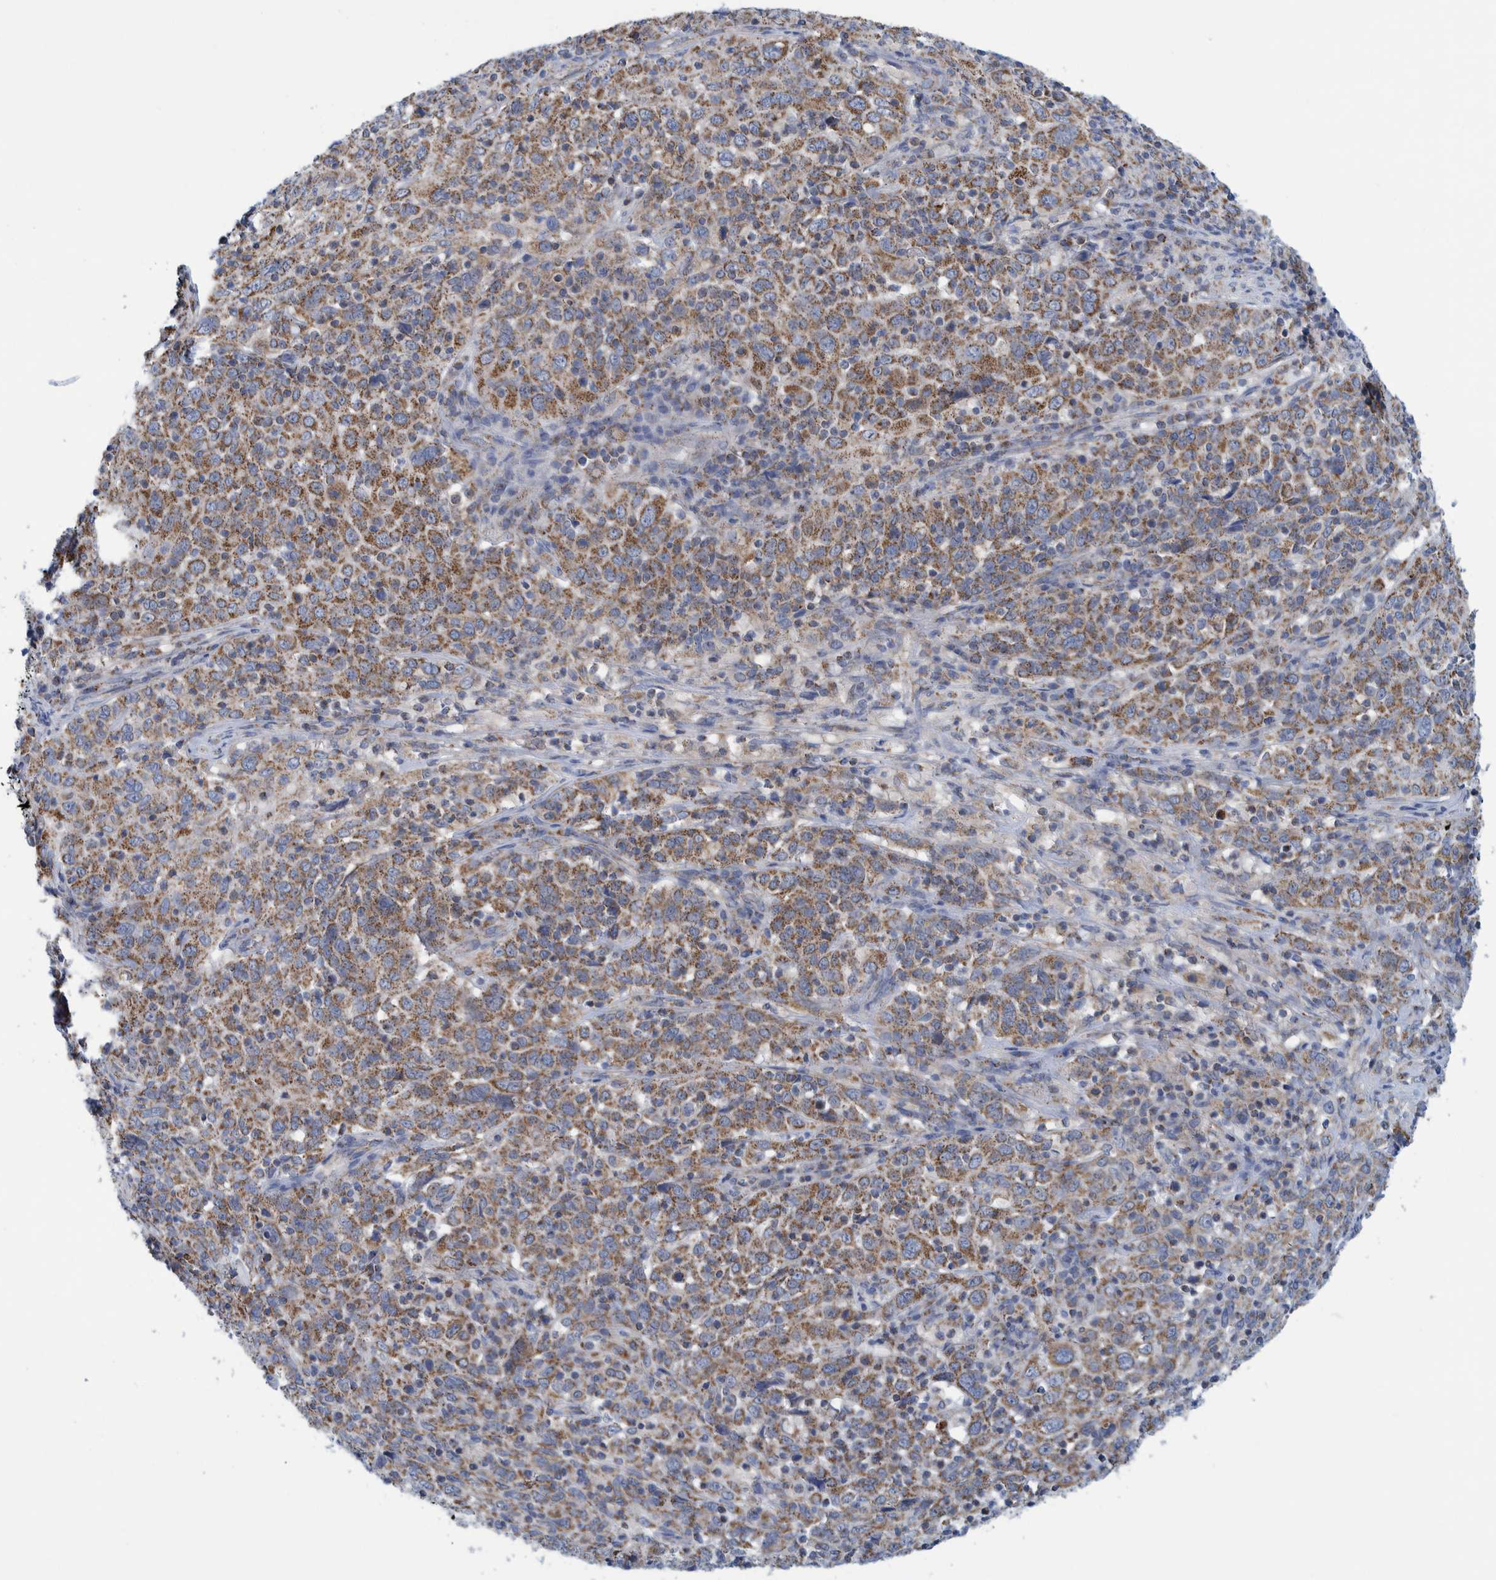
{"staining": {"intensity": "moderate", "quantity": ">75%", "location": "cytoplasmic/membranous"}, "tissue": "cervical cancer", "cell_type": "Tumor cells", "image_type": "cancer", "snomed": [{"axis": "morphology", "description": "Squamous cell carcinoma, NOS"}, {"axis": "topography", "description": "Cervix"}], "caption": "Cervical squamous cell carcinoma stained with DAB (3,3'-diaminobenzidine) IHC demonstrates medium levels of moderate cytoplasmic/membranous expression in about >75% of tumor cells.", "gene": "MRPS7", "patient": {"sex": "female", "age": 46}}